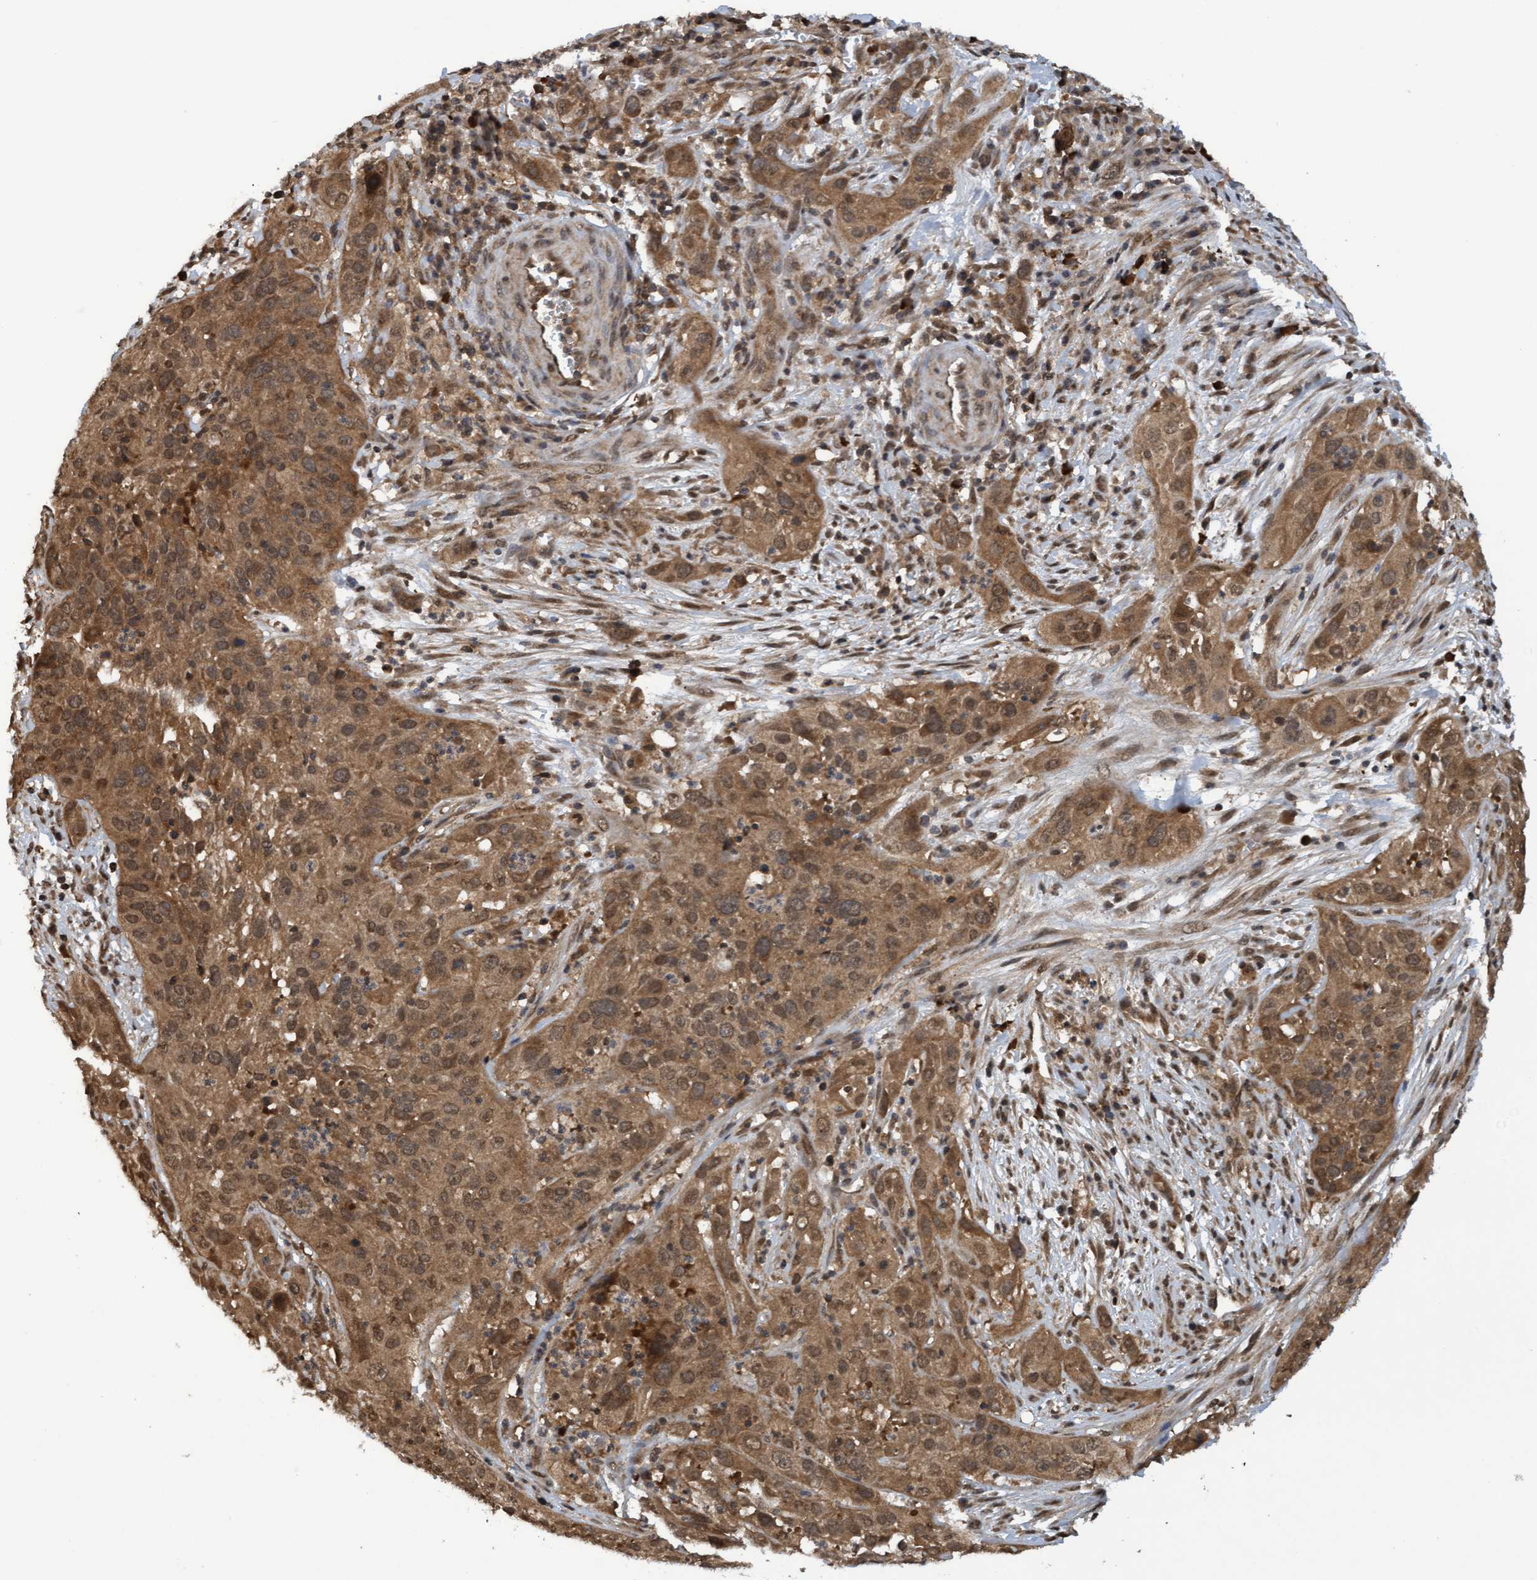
{"staining": {"intensity": "moderate", "quantity": ">75%", "location": "cytoplasmic/membranous,nuclear"}, "tissue": "cervical cancer", "cell_type": "Tumor cells", "image_type": "cancer", "snomed": [{"axis": "morphology", "description": "Squamous cell carcinoma, NOS"}, {"axis": "topography", "description": "Cervix"}], "caption": "Immunohistochemical staining of cervical squamous cell carcinoma exhibits medium levels of moderate cytoplasmic/membranous and nuclear expression in about >75% of tumor cells.", "gene": "WASF1", "patient": {"sex": "female", "age": 32}}